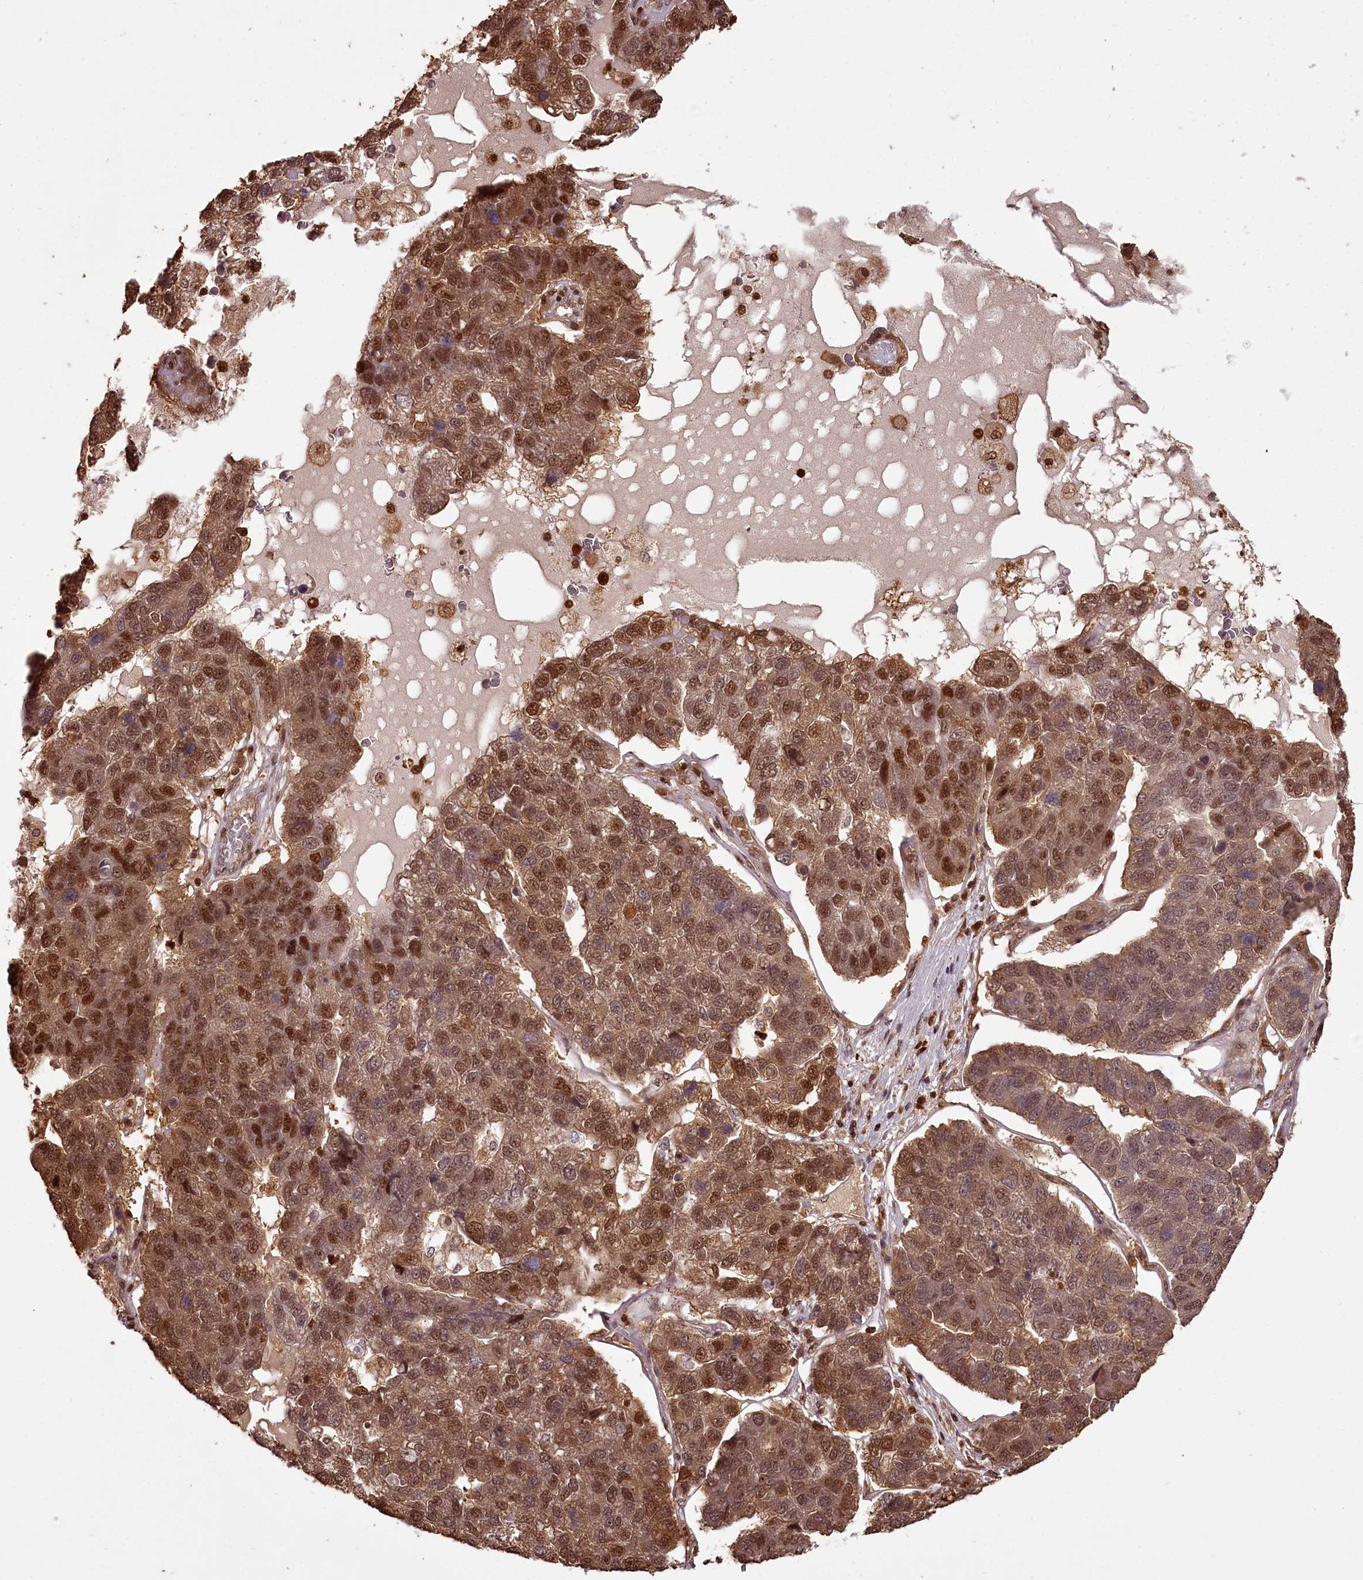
{"staining": {"intensity": "moderate", "quantity": ">75%", "location": "cytoplasmic/membranous,nuclear"}, "tissue": "pancreatic cancer", "cell_type": "Tumor cells", "image_type": "cancer", "snomed": [{"axis": "morphology", "description": "Adenocarcinoma, NOS"}, {"axis": "topography", "description": "Pancreas"}], "caption": "Pancreatic cancer (adenocarcinoma) tissue displays moderate cytoplasmic/membranous and nuclear staining in approximately >75% of tumor cells (DAB (3,3'-diaminobenzidine) IHC with brightfield microscopy, high magnification).", "gene": "NPRL2", "patient": {"sex": "female", "age": 61}}